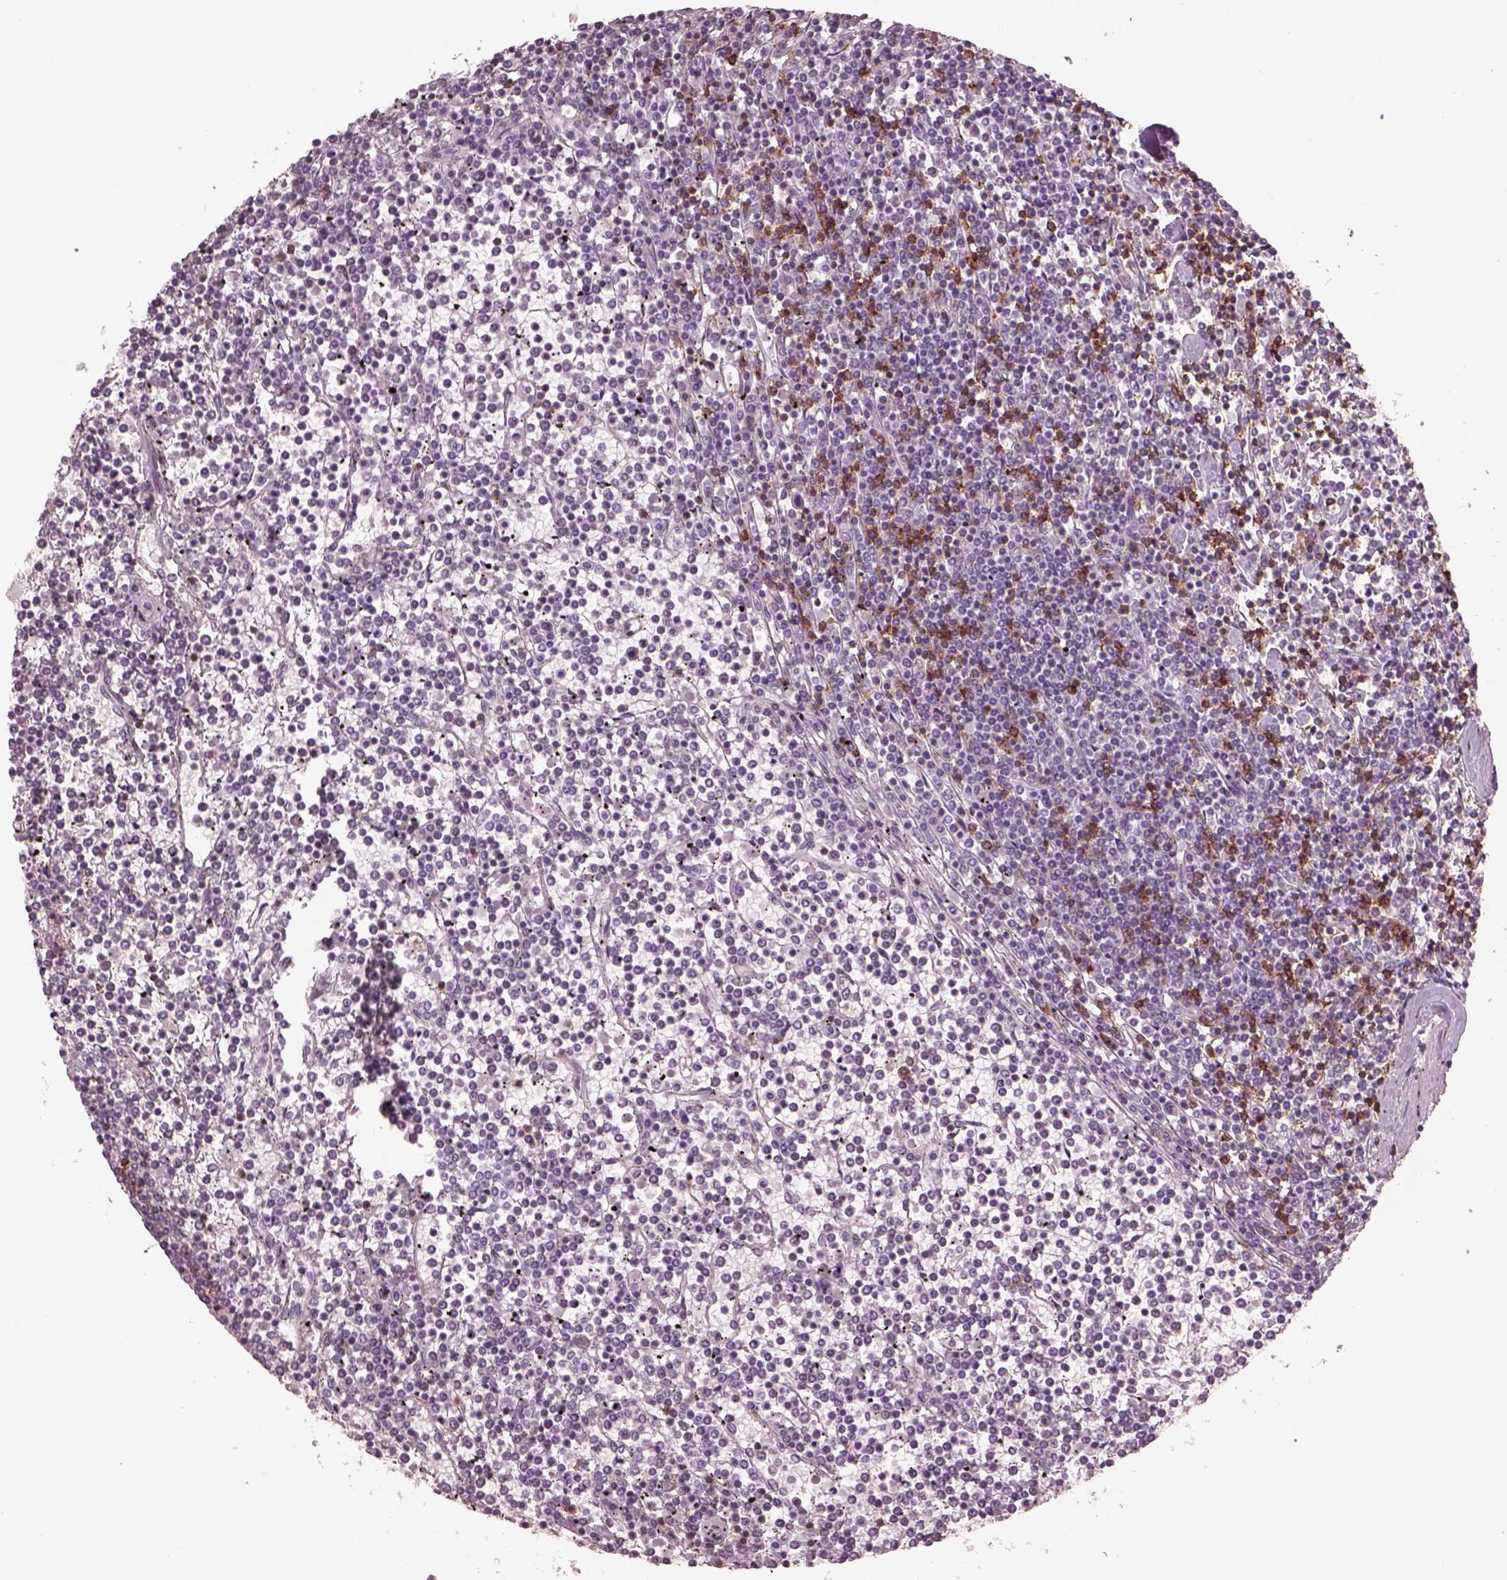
{"staining": {"intensity": "negative", "quantity": "none", "location": "none"}, "tissue": "lymphoma", "cell_type": "Tumor cells", "image_type": "cancer", "snomed": [{"axis": "morphology", "description": "Malignant lymphoma, non-Hodgkin's type, Low grade"}, {"axis": "topography", "description": "Spleen"}], "caption": "This is a histopathology image of immunohistochemistry staining of lymphoma, which shows no positivity in tumor cells.", "gene": "PDCD1", "patient": {"sex": "female", "age": 19}}